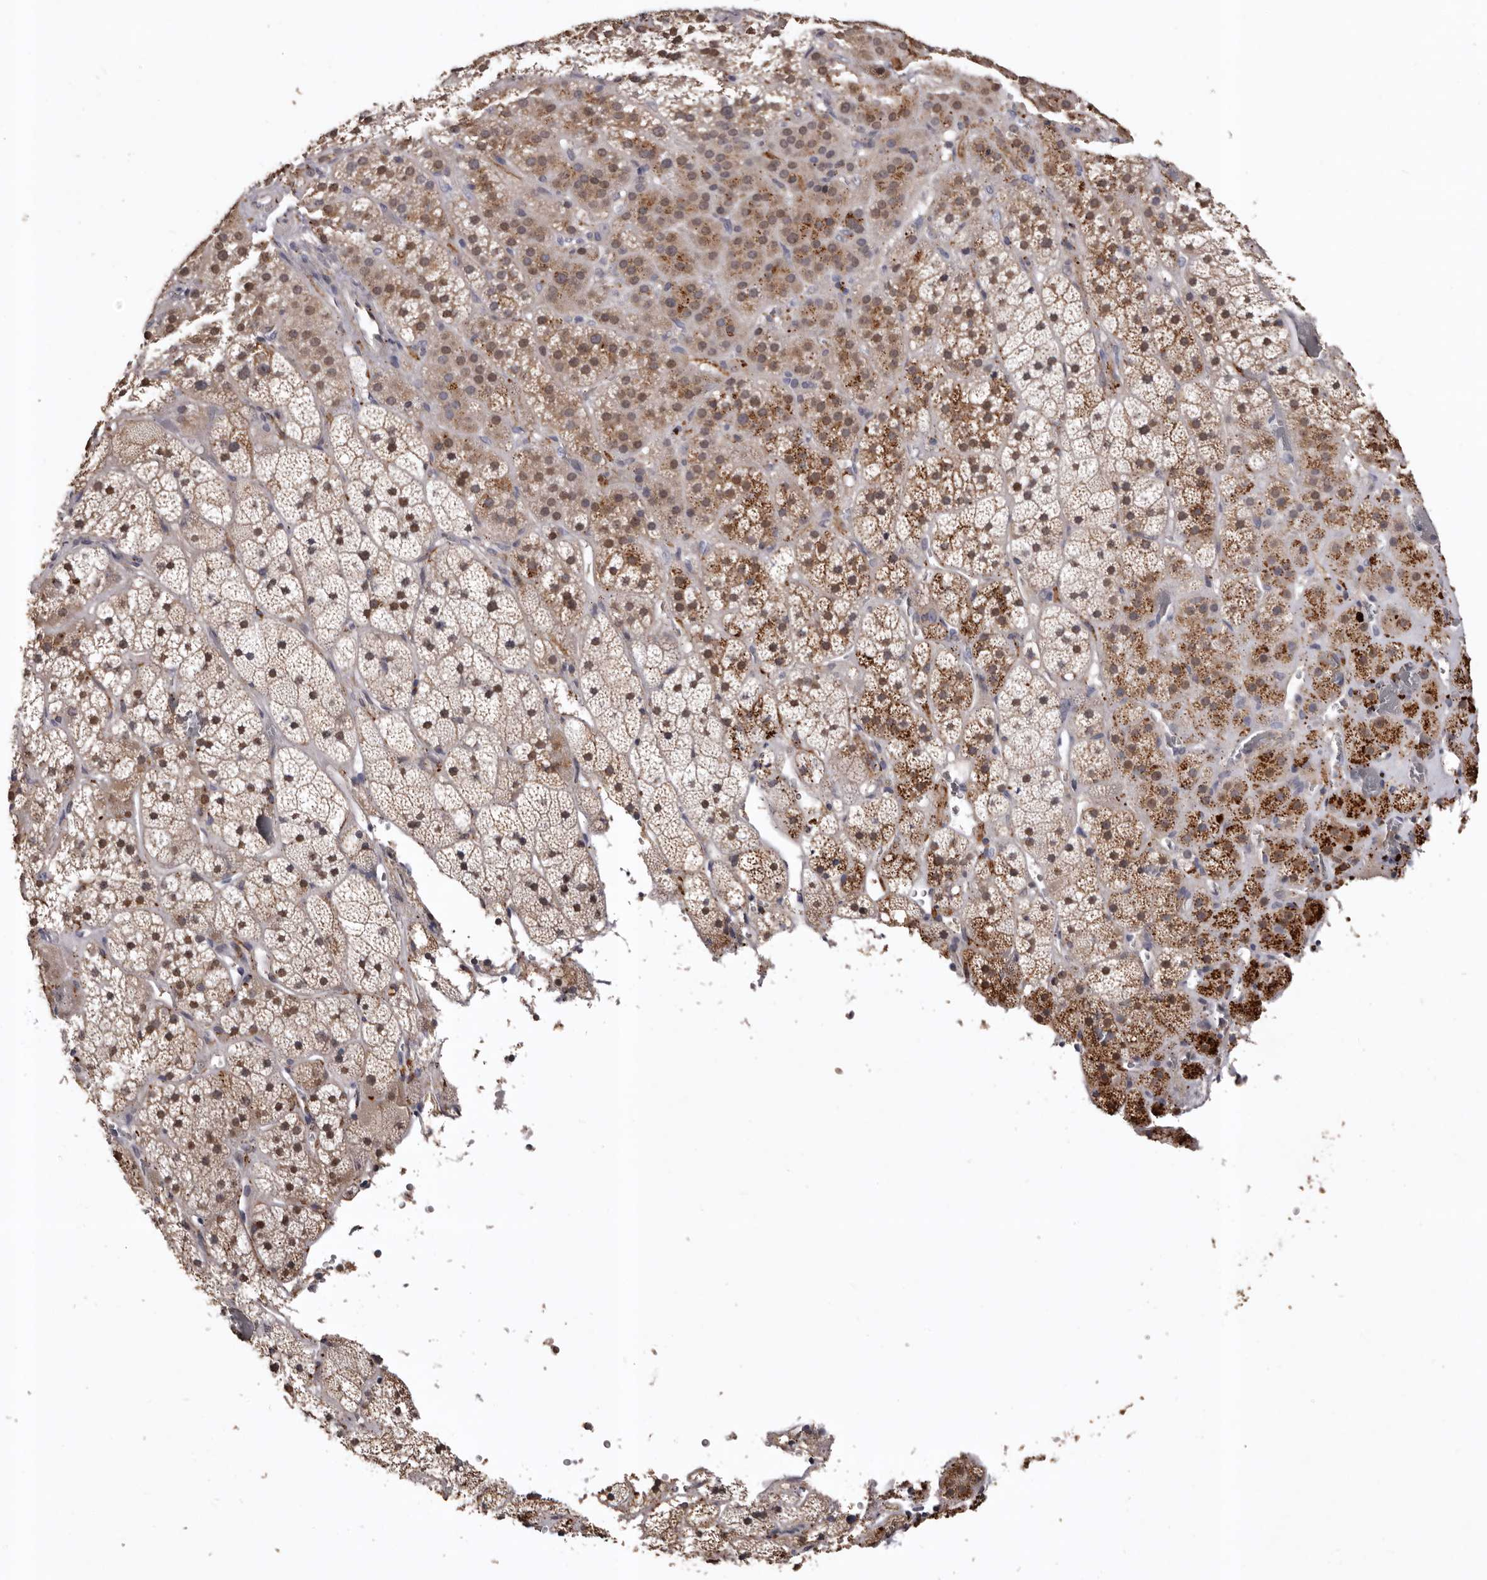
{"staining": {"intensity": "moderate", "quantity": ">75%", "location": "cytoplasmic/membranous"}, "tissue": "adrenal gland", "cell_type": "Glandular cells", "image_type": "normal", "snomed": [{"axis": "morphology", "description": "Normal tissue, NOS"}, {"axis": "topography", "description": "Adrenal gland"}], "caption": "The micrograph exhibits a brown stain indicating the presence of a protein in the cytoplasmic/membranous of glandular cells in adrenal gland. (Stains: DAB in brown, nuclei in blue, Microscopy: brightfield microscopy at high magnification).", "gene": "SLC10A4", "patient": {"sex": "male", "age": 57}}